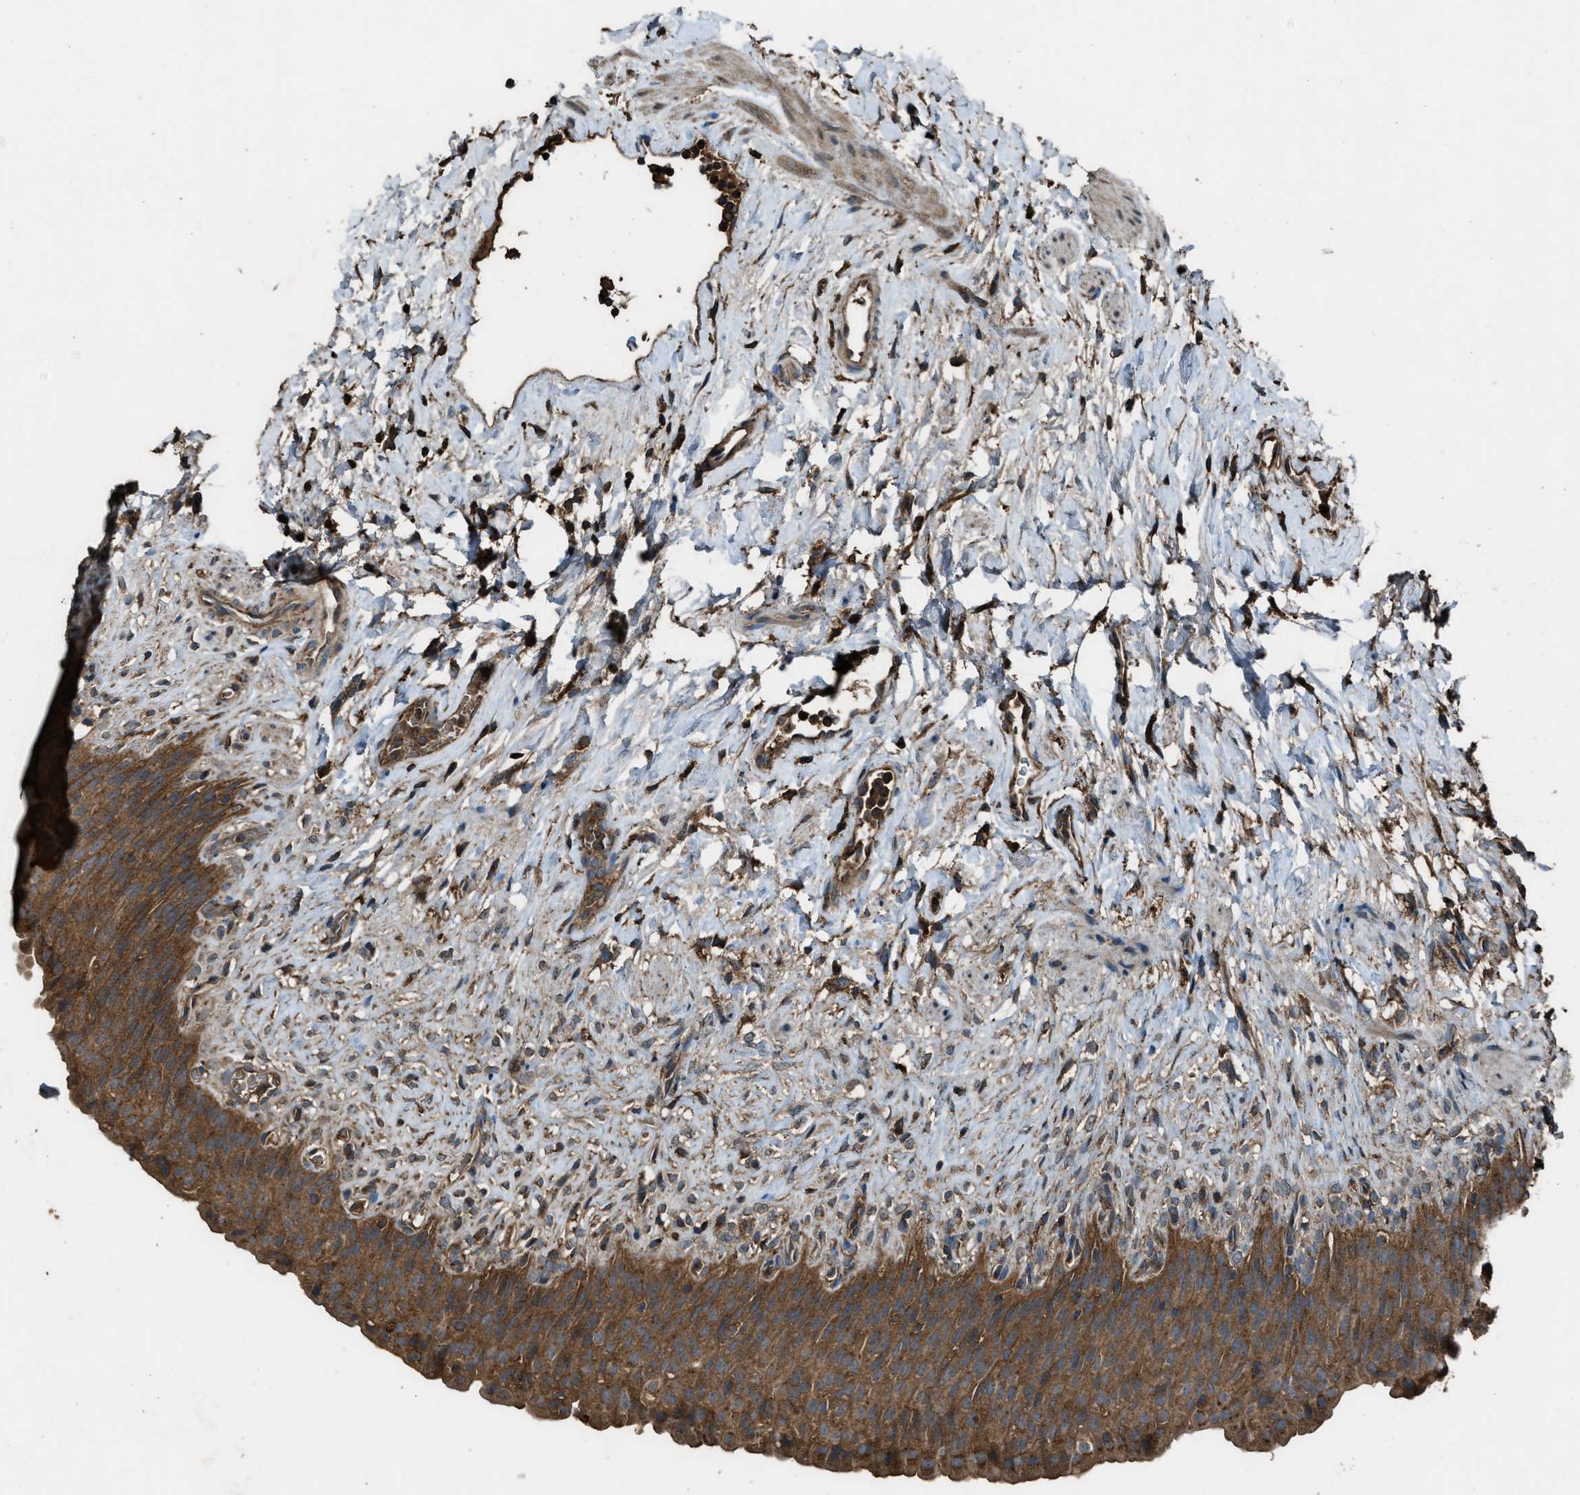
{"staining": {"intensity": "moderate", "quantity": ">75%", "location": "cytoplasmic/membranous"}, "tissue": "urinary bladder", "cell_type": "Urothelial cells", "image_type": "normal", "snomed": [{"axis": "morphology", "description": "Normal tissue, NOS"}, {"axis": "topography", "description": "Urinary bladder"}], "caption": "Immunohistochemistry (DAB) staining of normal urinary bladder displays moderate cytoplasmic/membranous protein staining in about >75% of urothelial cells. (brown staining indicates protein expression, while blue staining denotes nuclei).", "gene": "MAP3K8", "patient": {"sex": "female", "age": 79}}